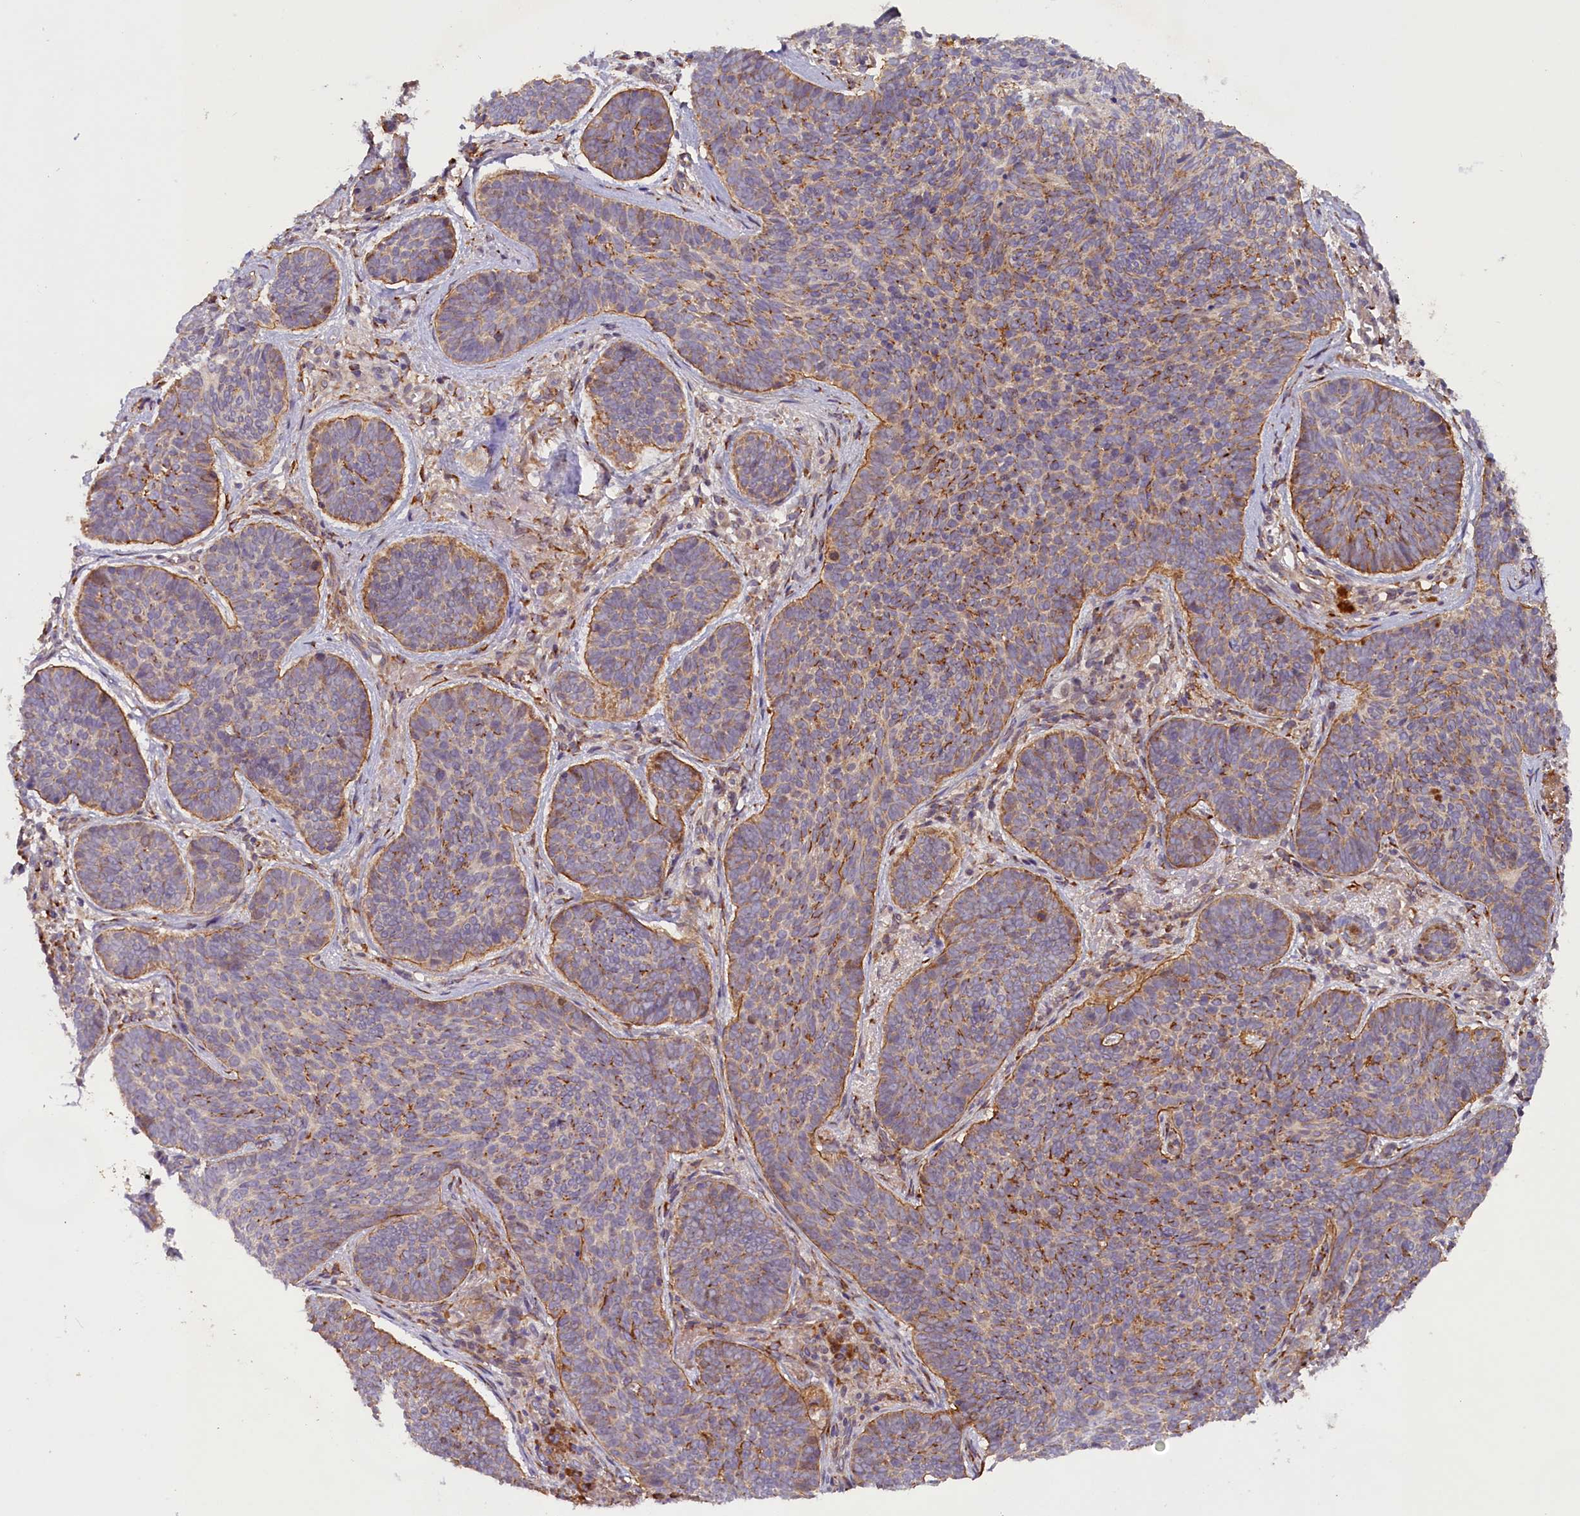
{"staining": {"intensity": "moderate", "quantity": ">75%", "location": "cytoplasmic/membranous"}, "tissue": "skin cancer", "cell_type": "Tumor cells", "image_type": "cancer", "snomed": [{"axis": "morphology", "description": "Basal cell carcinoma"}, {"axis": "topography", "description": "Skin"}], "caption": "An immunohistochemistry (IHC) image of tumor tissue is shown. Protein staining in brown shows moderate cytoplasmic/membranous positivity in skin basal cell carcinoma within tumor cells.", "gene": "SSC5D", "patient": {"sex": "female", "age": 74}}